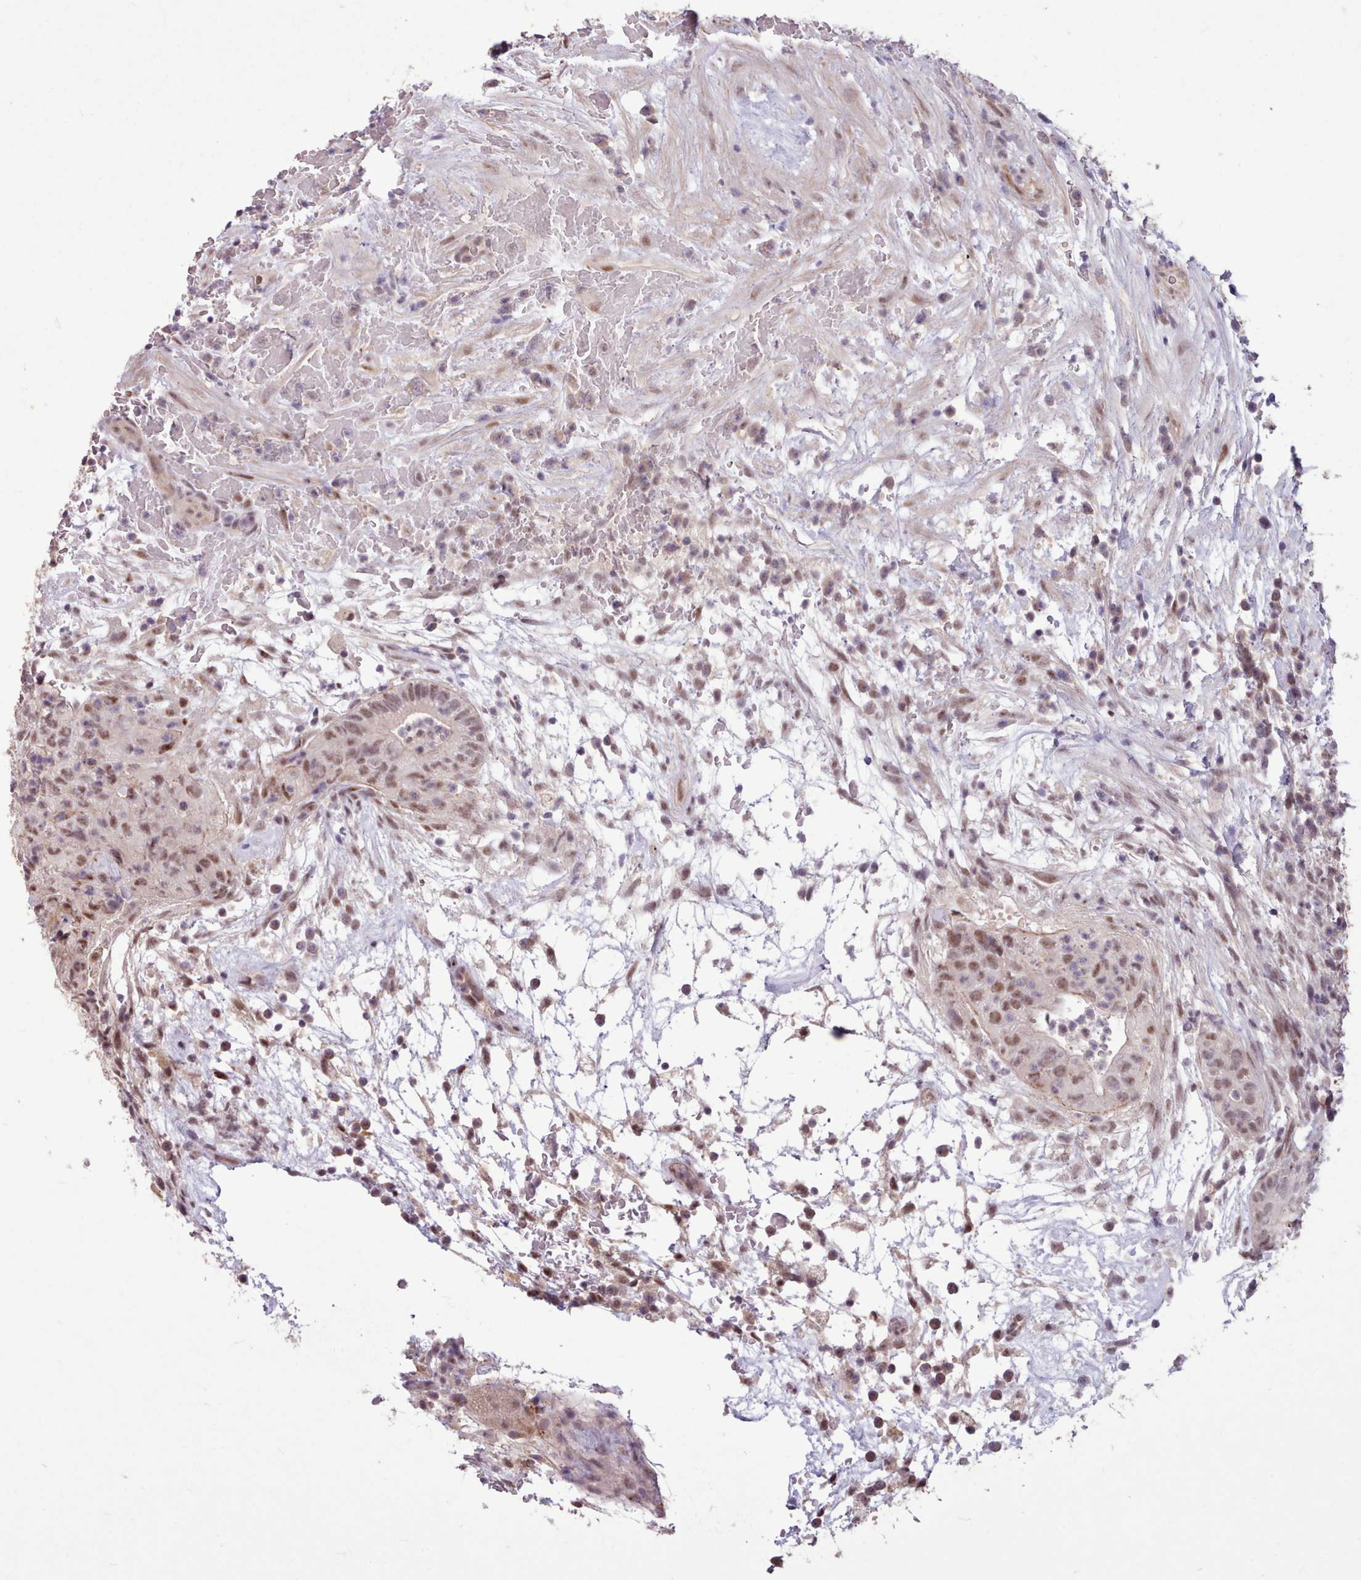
{"staining": {"intensity": "moderate", "quantity": ">75%", "location": "nuclear"}, "tissue": "testis cancer", "cell_type": "Tumor cells", "image_type": "cancer", "snomed": [{"axis": "morphology", "description": "Normal tissue, NOS"}, {"axis": "morphology", "description": "Carcinoma, Embryonal, NOS"}, {"axis": "topography", "description": "Testis"}], "caption": "Brown immunohistochemical staining in human testis cancer reveals moderate nuclear positivity in approximately >75% of tumor cells.", "gene": "ZNF607", "patient": {"sex": "male", "age": 32}}